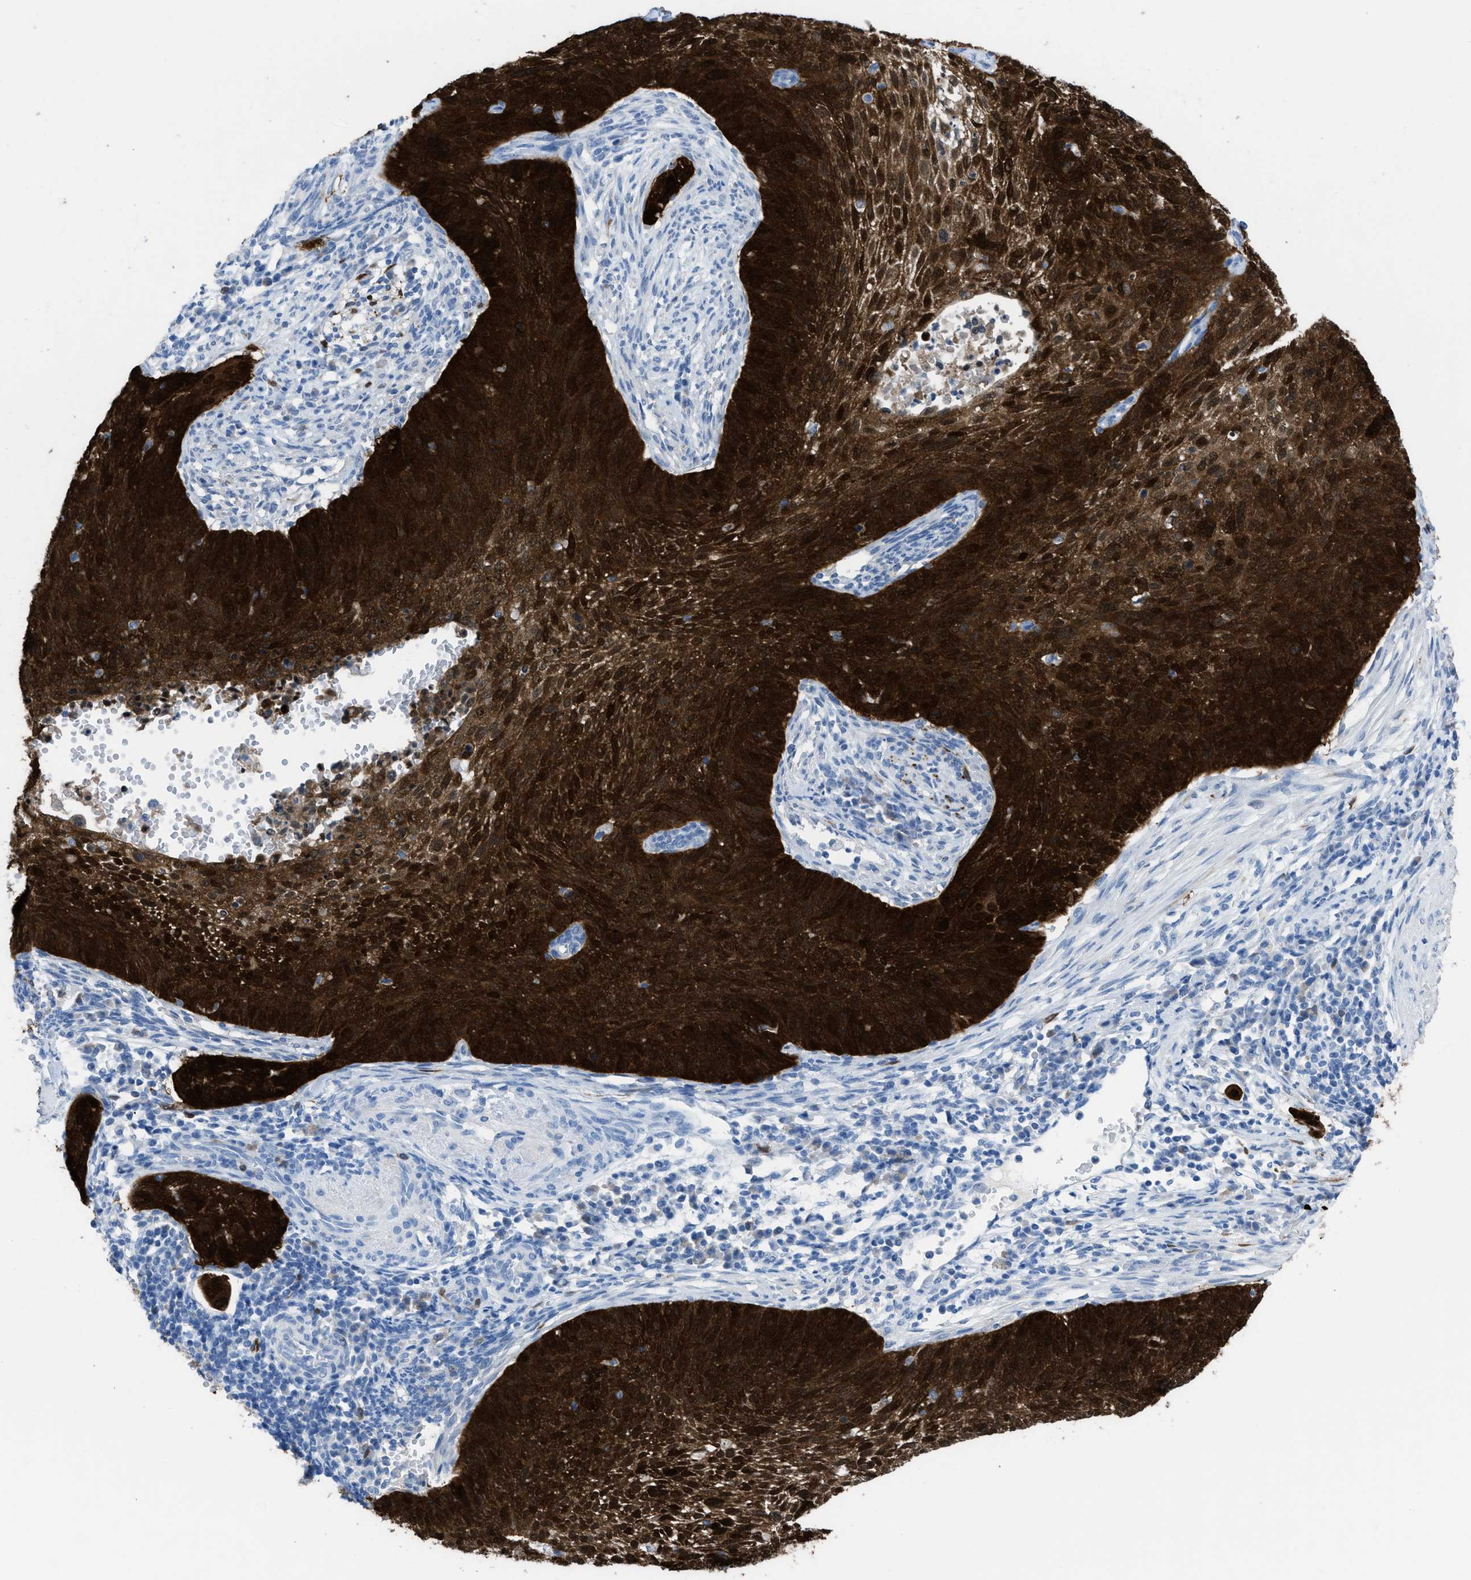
{"staining": {"intensity": "strong", "quantity": ">75%", "location": "cytoplasmic/membranous,nuclear"}, "tissue": "cervical cancer", "cell_type": "Tumor cells", "image_type": "cancer", "snomed": [{"axis": "morphology", "description": "Squamous cell carcinoma, NOS"}, {"axis": "topography", "description": "Cervix"}], "caption": "Brown immunohistochemical staining in cervical cancer (squamous cell carcinoma) demonstrates strong cytoplasmic/membranous and nuclear positivity in about >75% of tumor cells. (brown staining indicates protein expression, while blue staining denotes nuclei).", "gene": "CDKN2A", "patient": {"sex": "female", "age": 70}}